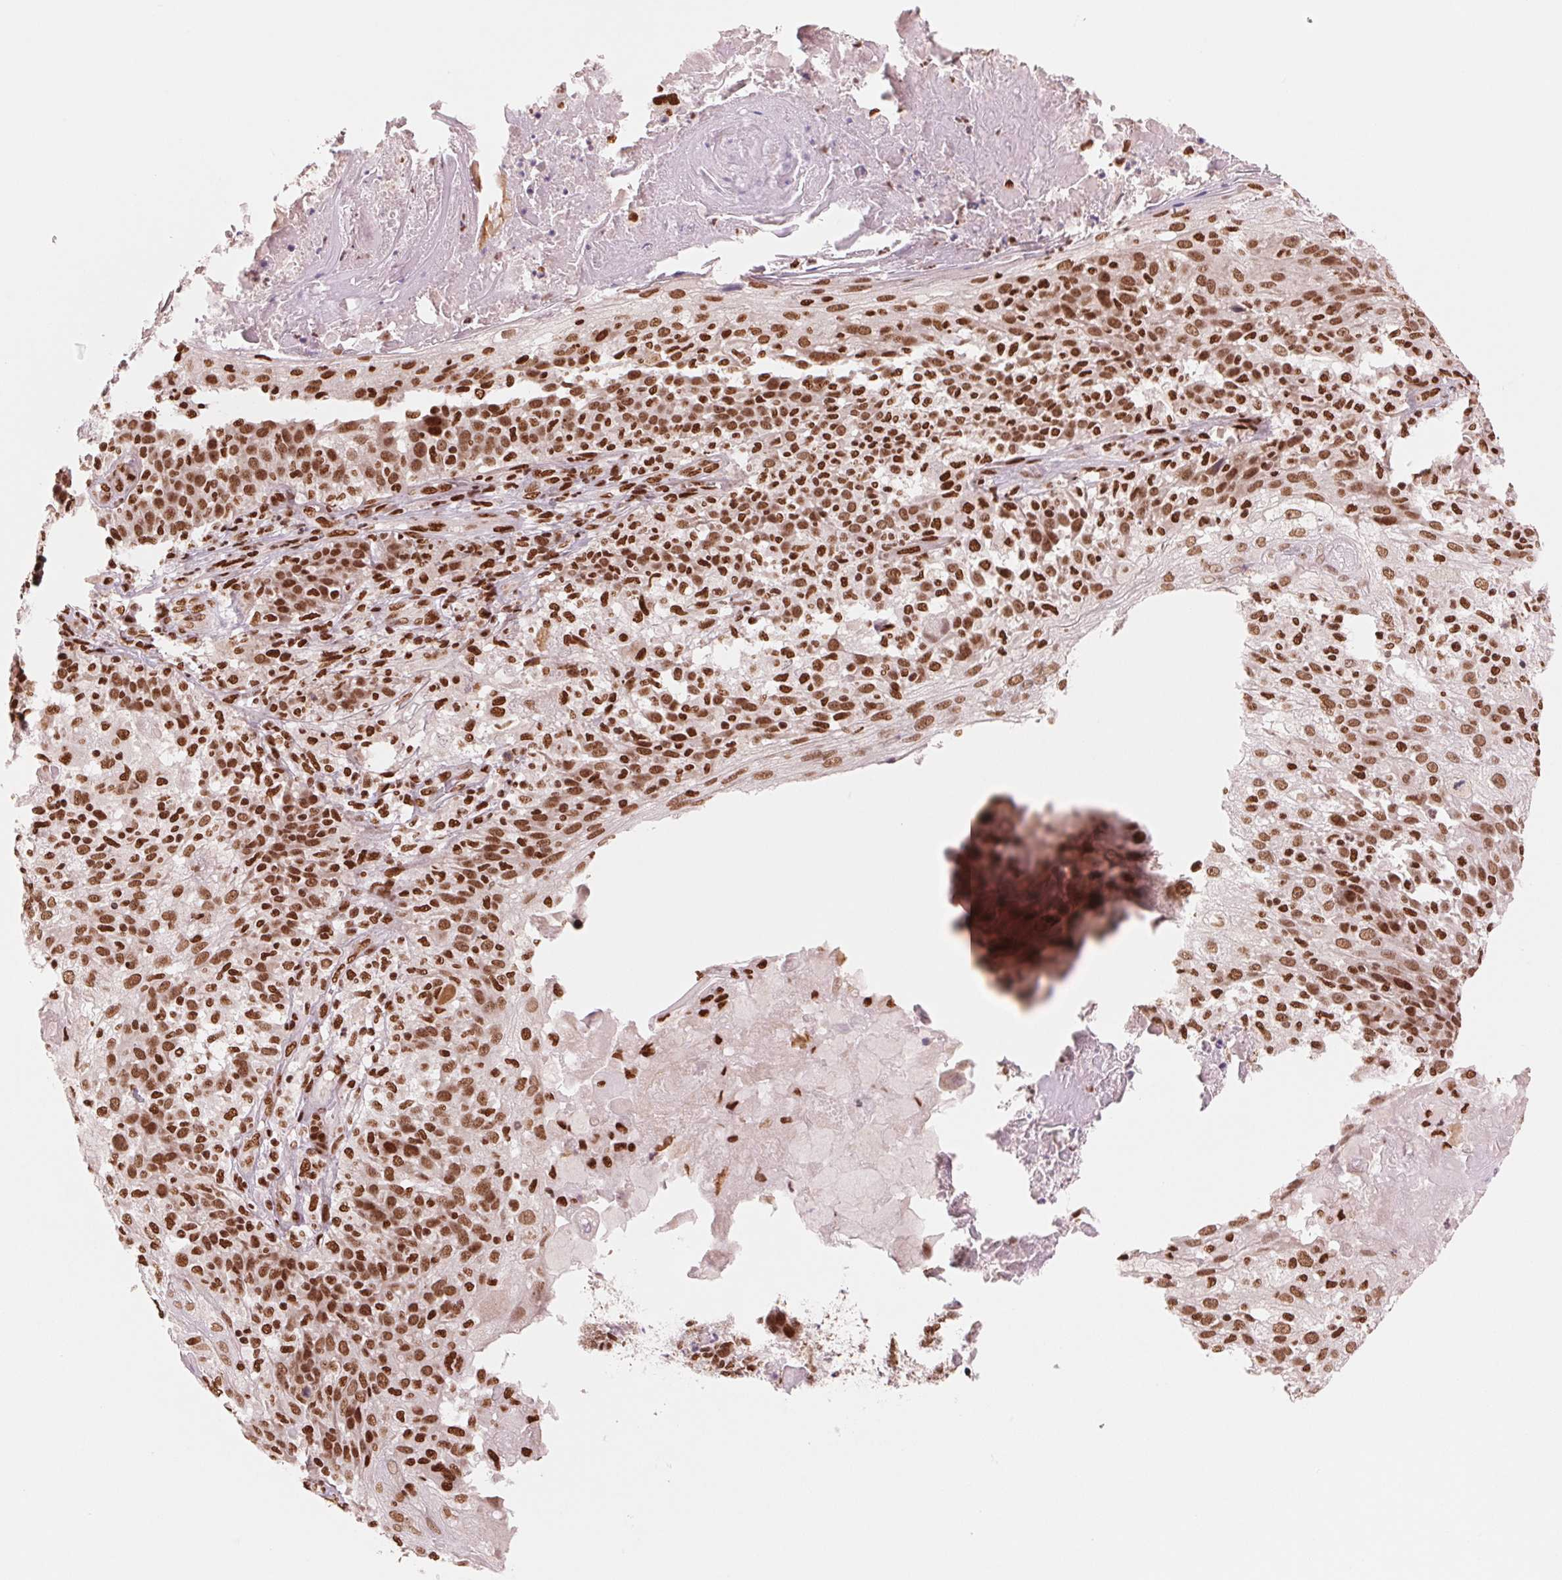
{"staining": {"intensity": "strong", "quantity": ">75%", "location": "nuclear"}, "tissue": "skin cancer", "cell_type": "Tumor cells", "image_type": "cancer", "snomed": [{"axis": "morphology", "description": "Normal tissue, NOS"}, {"axis": "morphology", "description": "Squamous cell carcinoma, NOS"}, {"axis": "topography", "description": "Skin"}], "caption": "Immunohistochemistry (IHC) of skin squamous cell carcinoma reveals high levels of strong nuclear positivity in about >75% of tumor cells.", "gene": "TTLL9", "patient": {"sex": "female", "age": 83}}